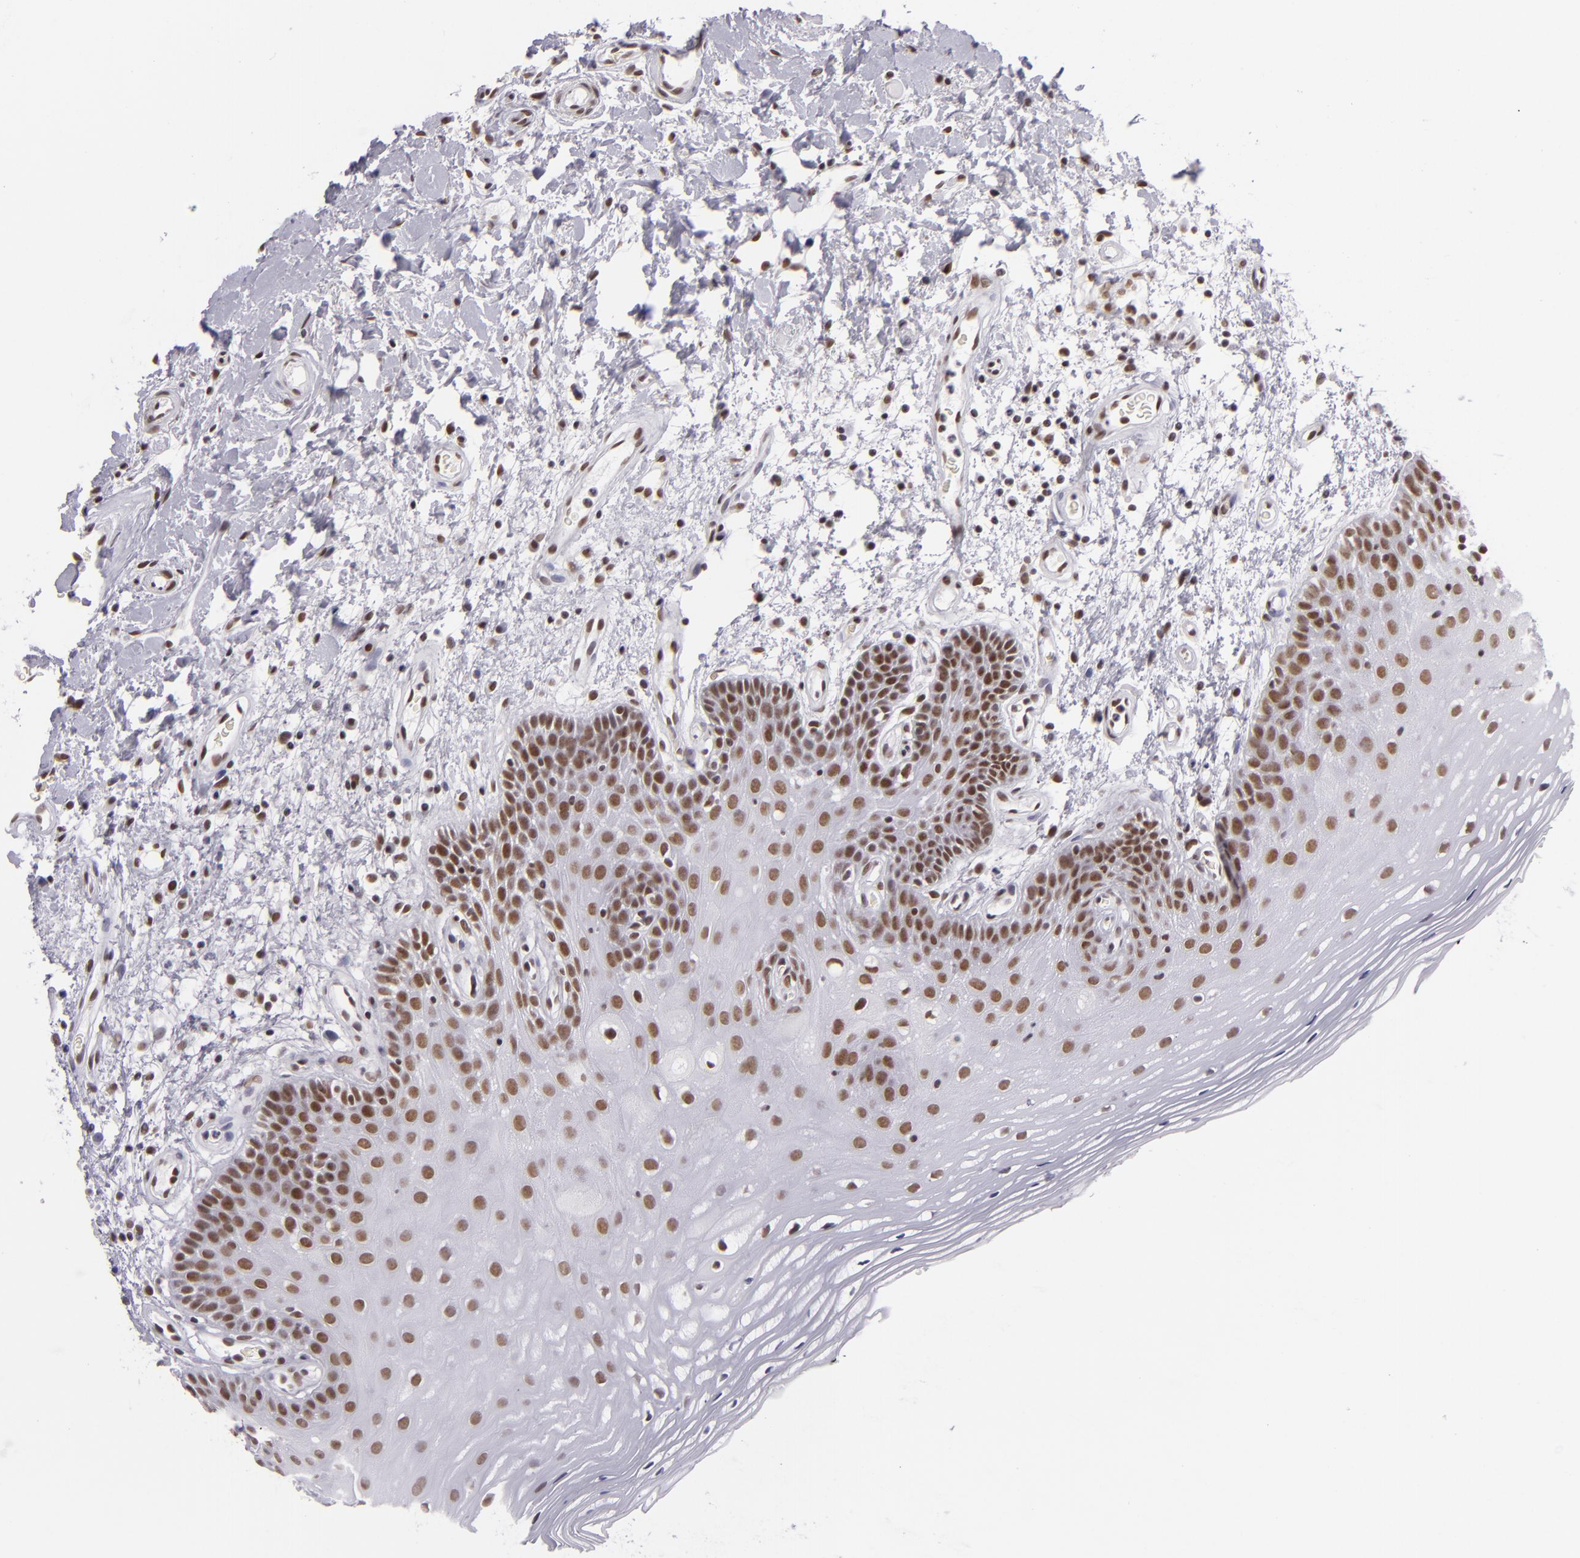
{"staining": {"intensity": "moderate", "quantity": ">75%", "location": "nuclear"}, "tissue": "oral mucosa", "cell_type": "Squamous epithelial cells", "image_type": "normal", "snomed": [{"axis": "morphology", "description": "Normal tissue, NOS"}, {"axis": "morphology", "description": "Squamous cell carcinoma, NOS"}, {"axis": "topography", "description": "Skeletal muscle"}, {"axis": "topography", "description": "Oral tissue"}, {"axis": "topography", "description": "Head-Neck"}], "caption": "DAB immunohistochemical staining of normal oral mucosa demonstrates moderate nuclear protein expression in about >75% of squamous epithelial cells.", "gene": "BRD8", "patient": {"sex": "male", "age": 71}}